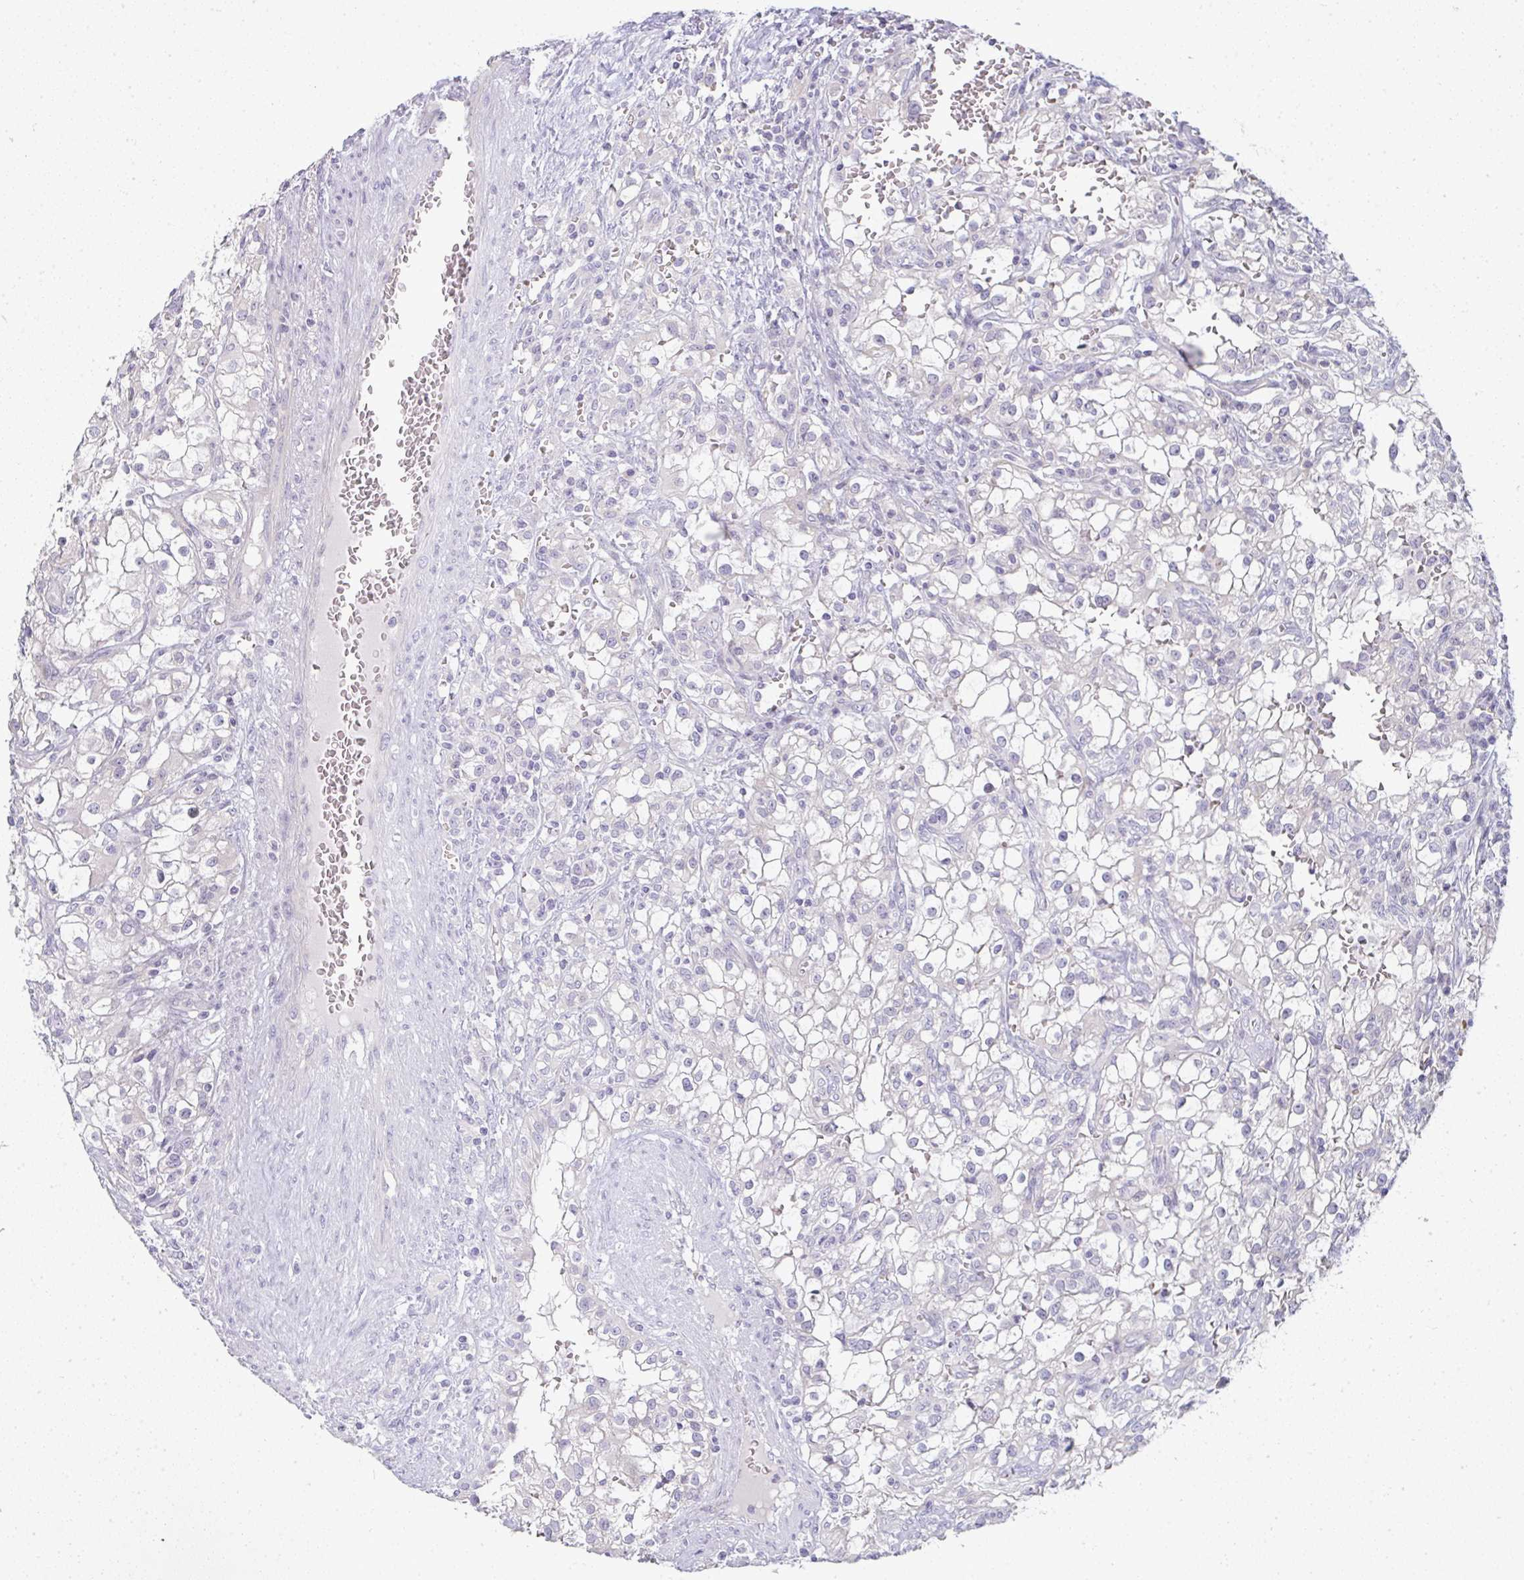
{"staining": {"intensity": "negative", "quantity": "none", "location": "none"}, "tissue": "renal cancer", "cell_type": "Tumor cells", "image_type": "cancer", "snomed": [{"axis": "morphology", "description": "Adenocarcinoma, NOS"}, {"axis": "topography", "description": "Kidney"}], "caption": "Tumor cells are negative for protein expression in human renal cancer (adenocarcinoma). Nuclei are stained in blue.", "gene": "SHB", "patient": {"sex": "female", "age": 74}}